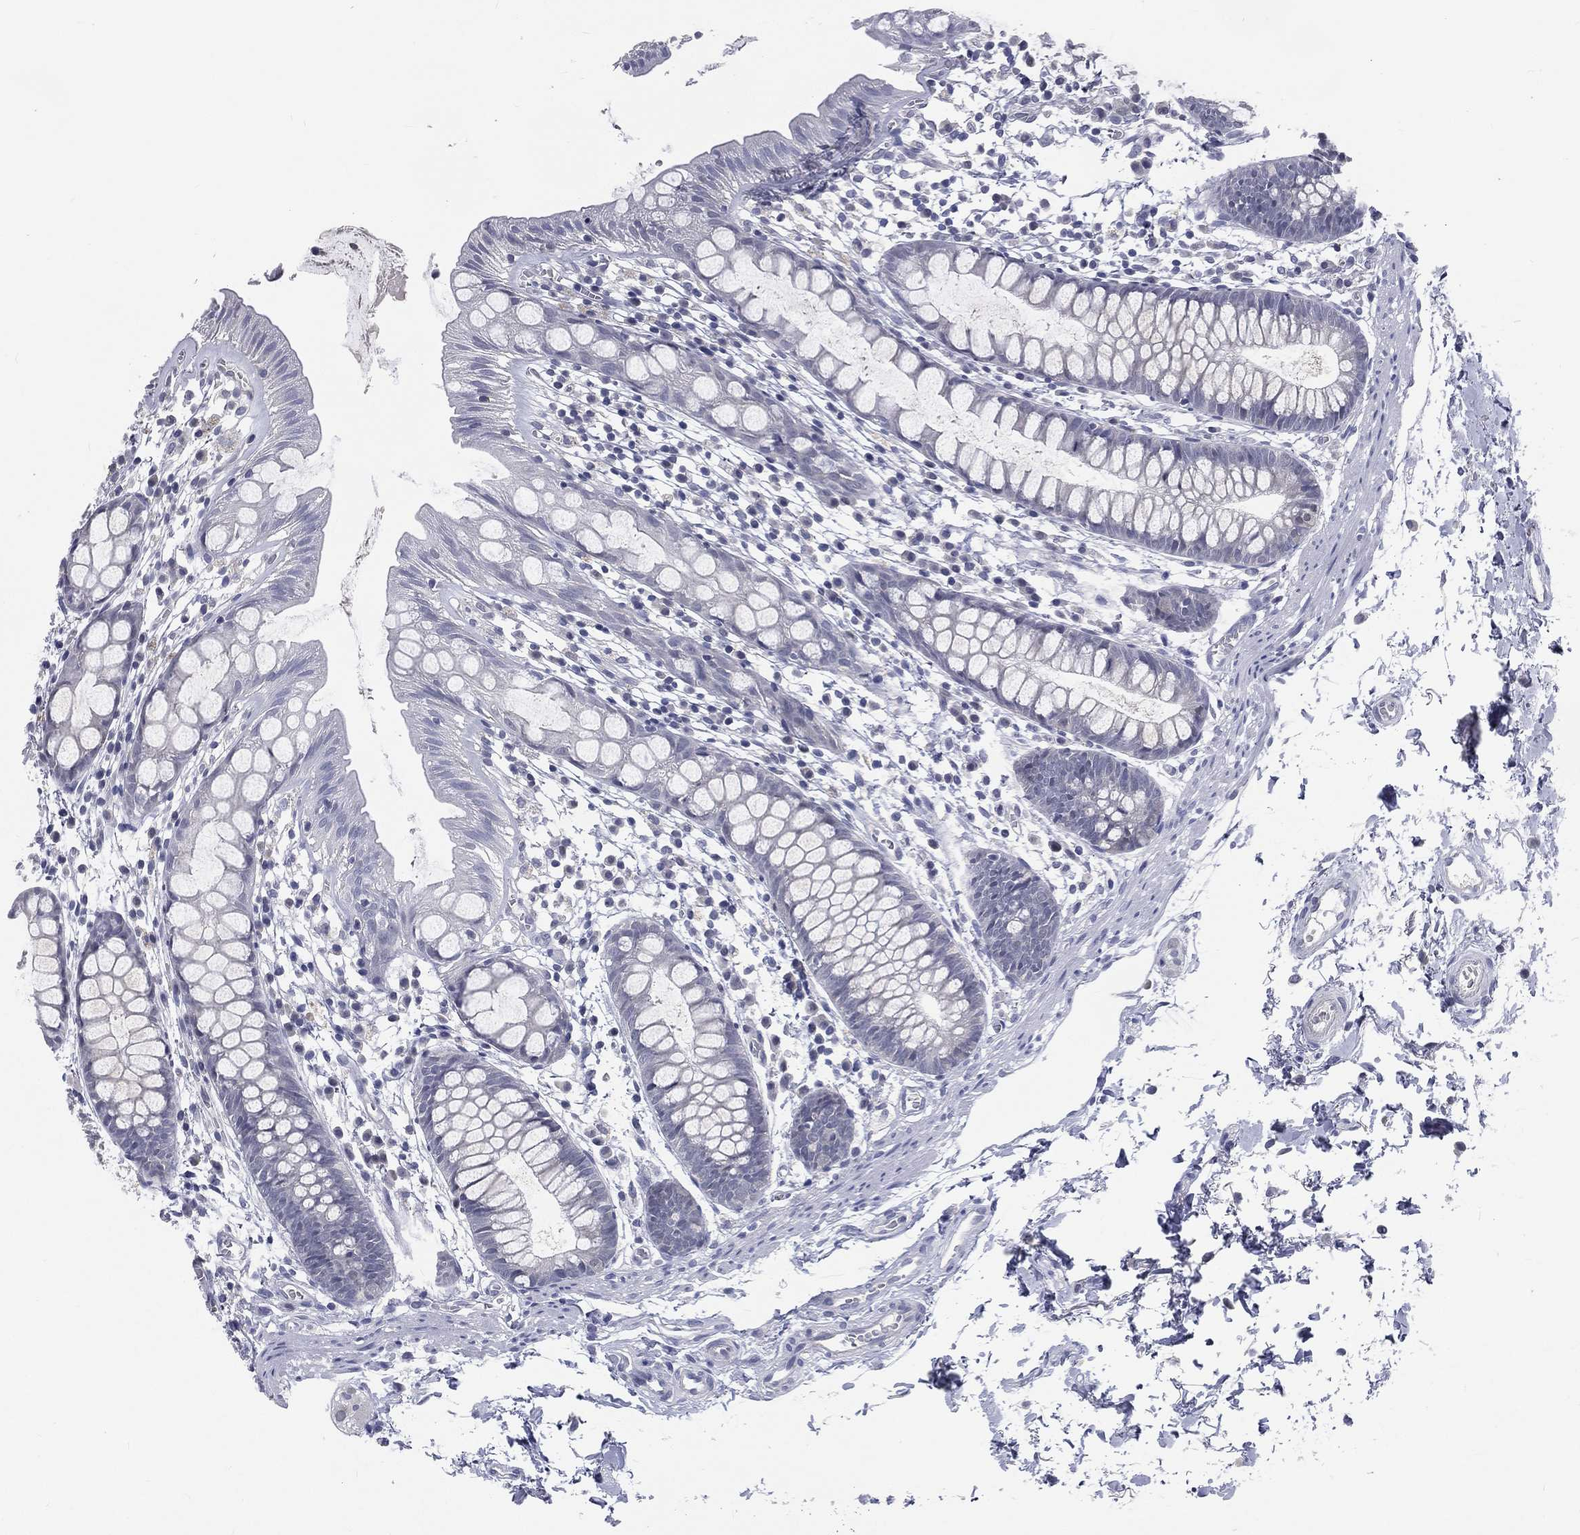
{"staining": {"intensity": "negative", "quantity": "none", "location": "none"}, "tissue": "rectum", "cell_type": "Glandular cells", "image_type": "normal", "snomed": [{"axis": "morphology", "description": "Normal tissue, NOS"}, {"axis": "topography", "description": "Rectum"}], "caption": "High power microscopy histopathology image of an immunohistochemistry histopathology image of benign rectum, revealing no significant expression in glandular cells.", "gene": "IFT27", "patient": {"sex": "male", "age": 57}}